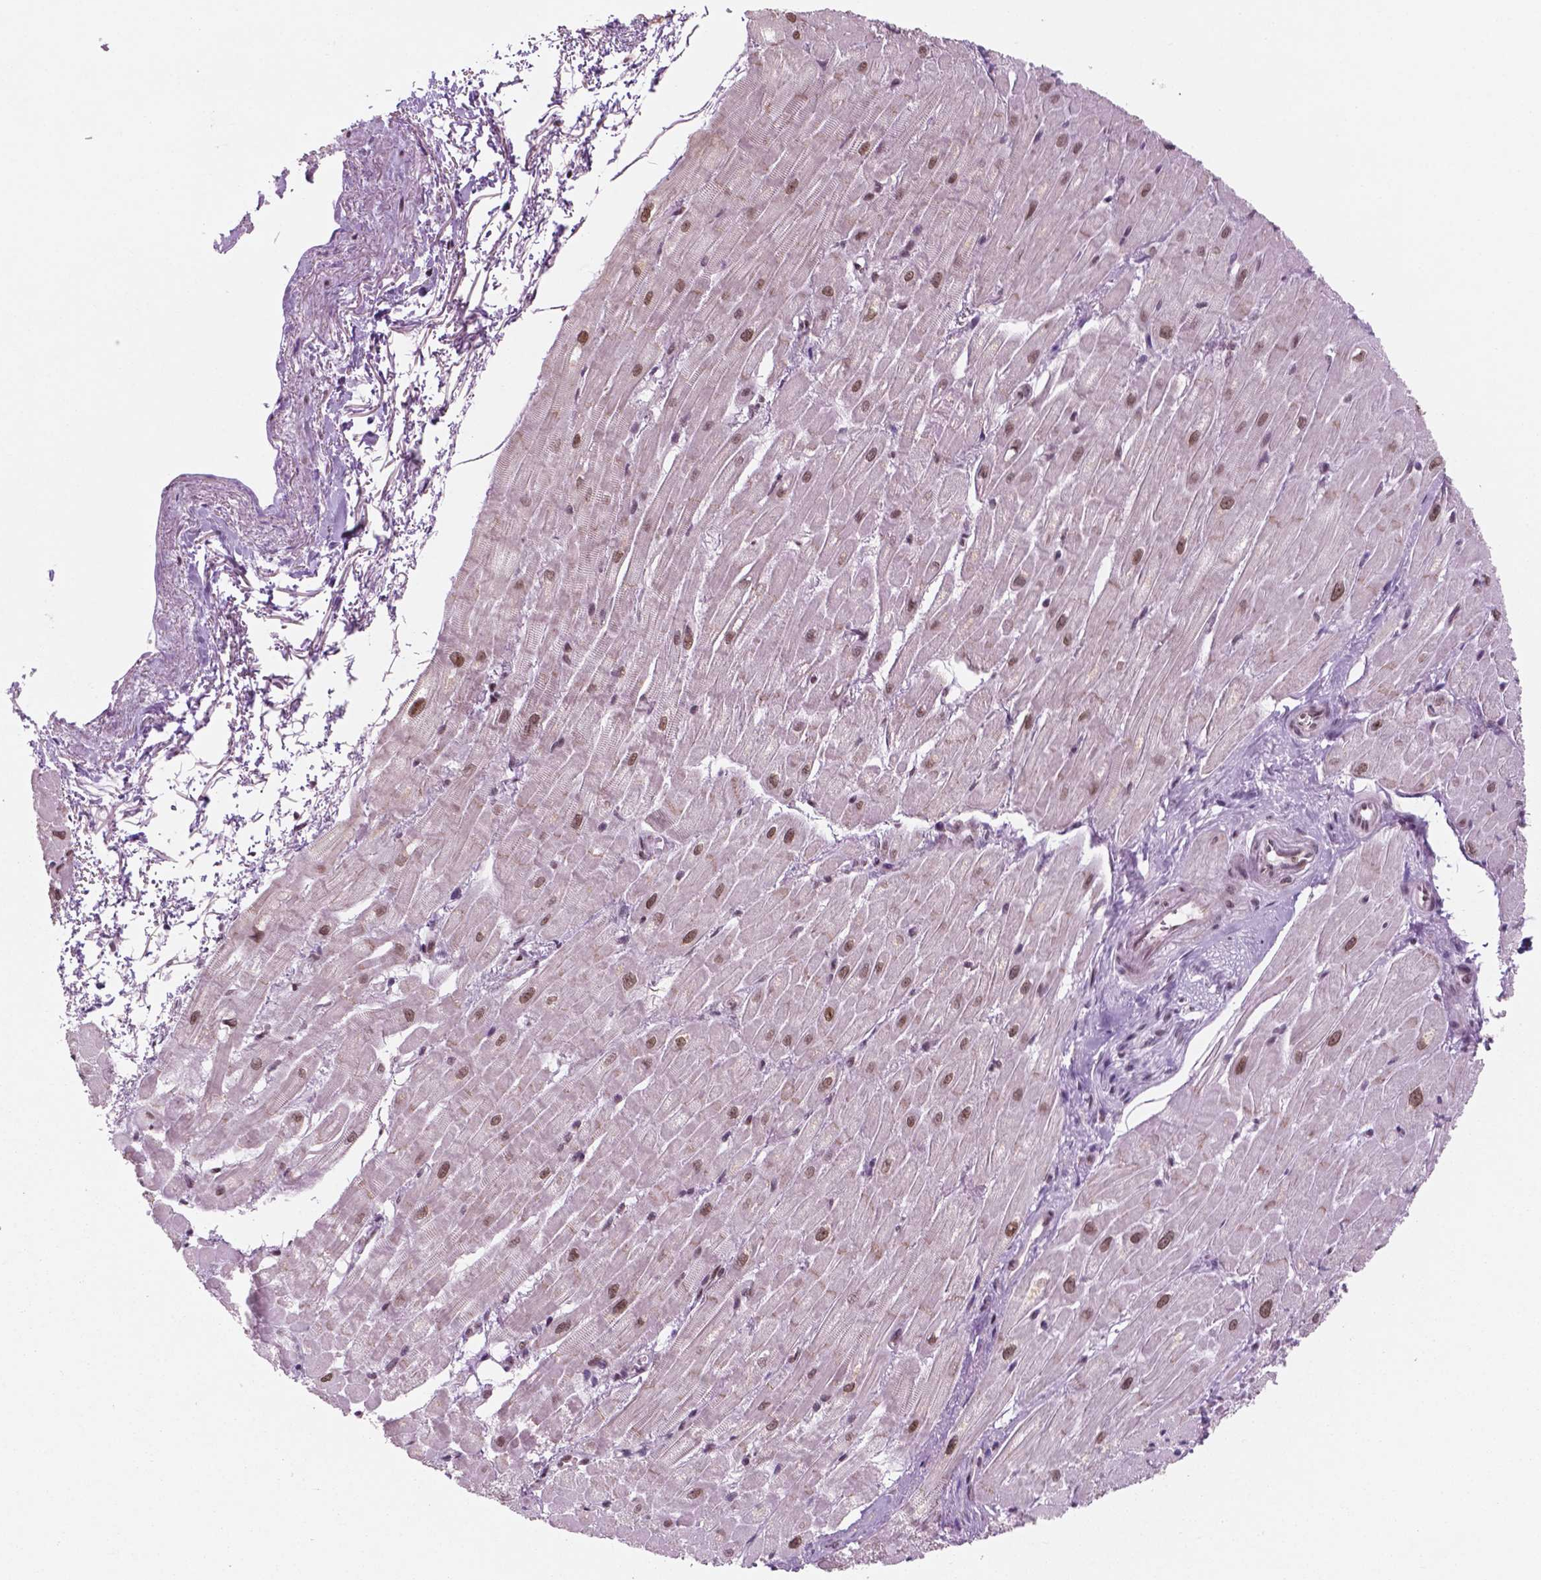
{"staining": {"intensity": "moderate", "quantity": "25%-75%", "location": "cytoplasmic/membranous,nuclear"}, "tissue": "heart muscle", "cell_type": "Cardiomyocytes", "image_type": "normal", "snomed": [{"axis": "morphology", "description": "Normal tissue, NOS"}, {"axis": "topography", "description": "Heart"}], "caption": "Protein positivity by immunohistochemistry reveals moderate cytoplasmic/membranous,nuclear staining in about 25%-75% of cardiomyocytes in normal heart muscle.", "gene": "POLR2E", "patient": {"sex": "male", "age": 62}}